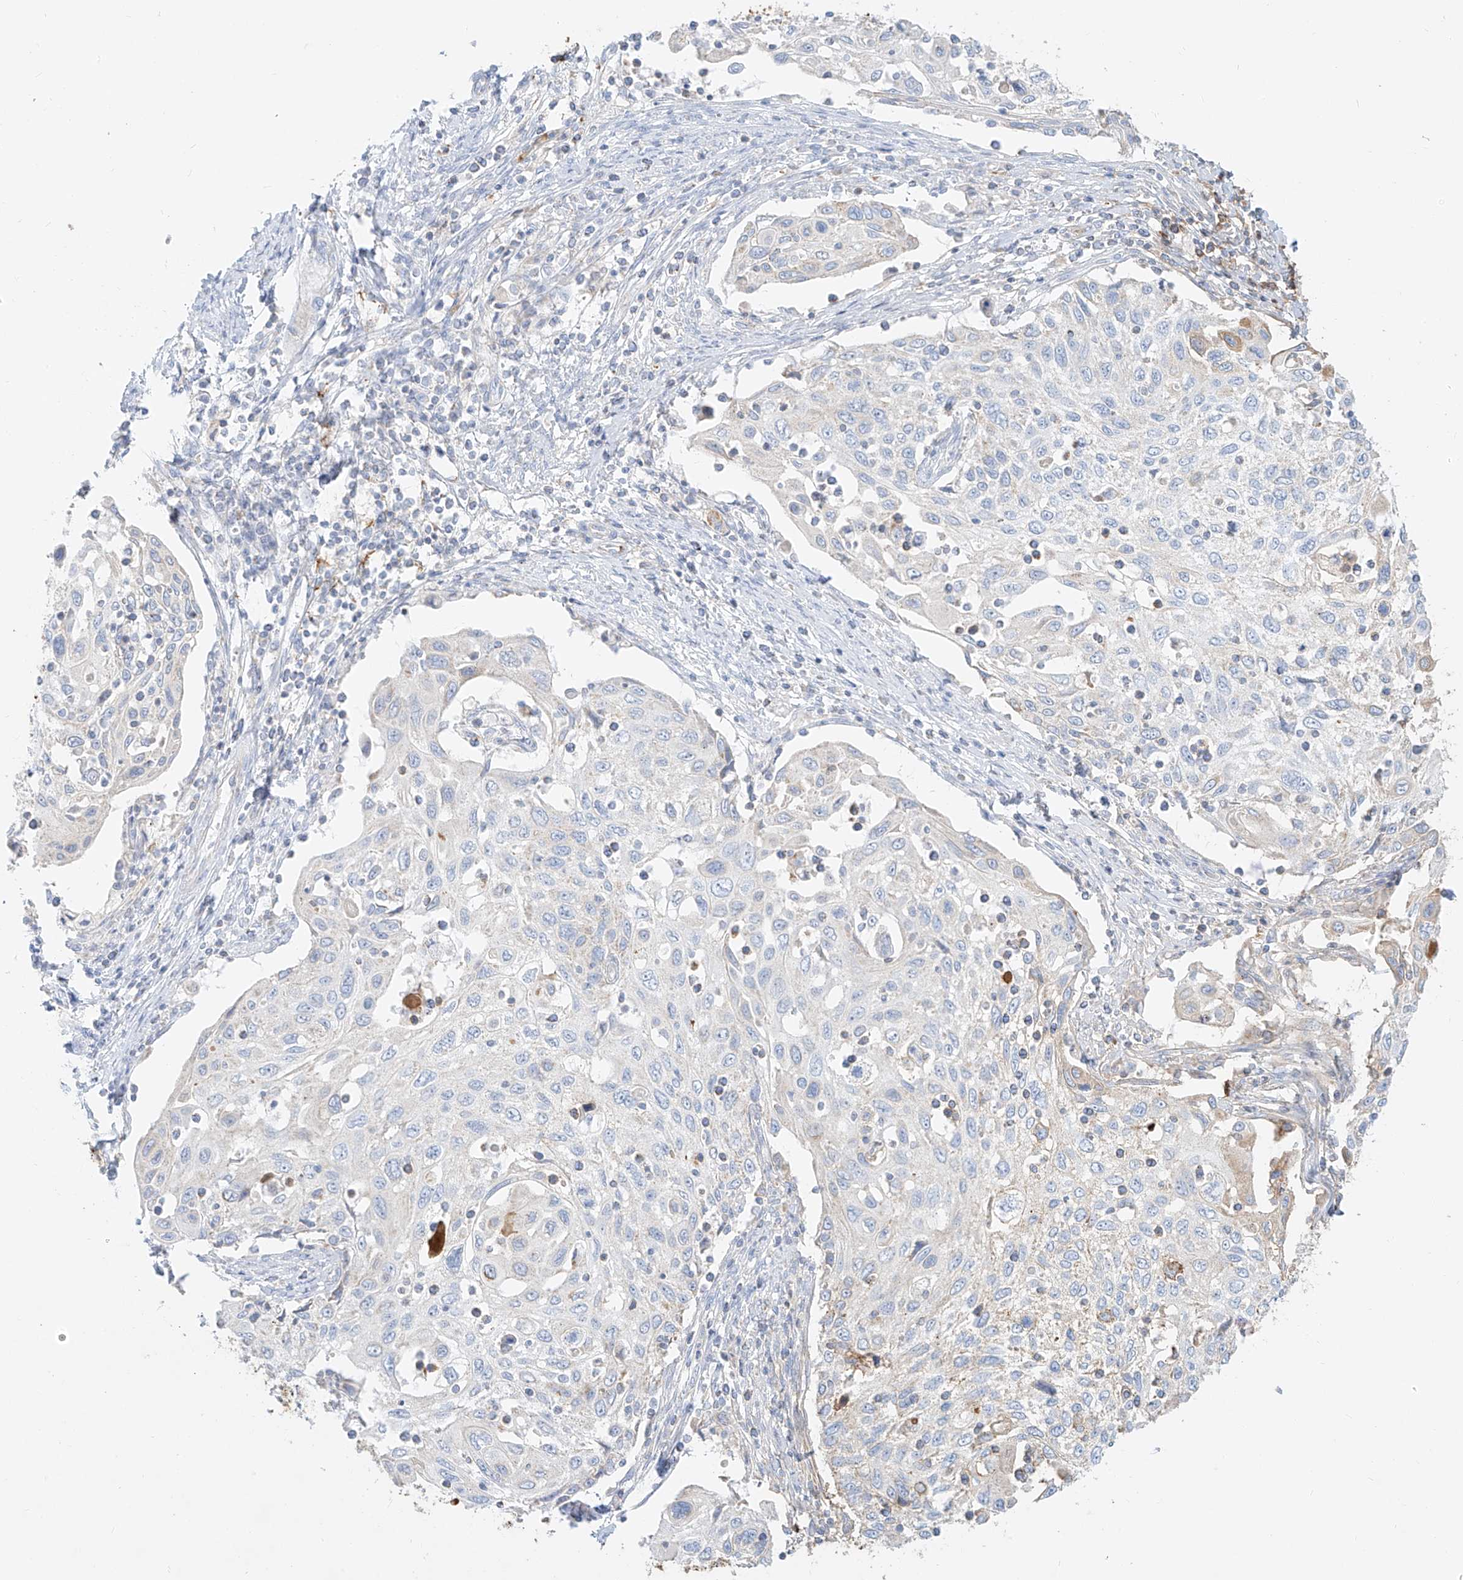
{"staining": {"intensity": "moderate", "quantity": "<25%", "location": "cytoplasmic/membranous"}, "tissue": "cervical cancer", "cell_type": "Tumor cells", "image_type": "cancer", "snomed": [{"axis": "morphology", "description": "Squamous cell carcinoma, NOS"}, {"axis": "topography", "description": "Cervix"}], "caption": "Protein staining of cervical squamous cell carcinoma tissue displays moderate cytoplasmic/membranous staining in about <25% of tumor cells.", "gene": "OCSTAMP", "patient": {"sex": "female", "age": 70}}